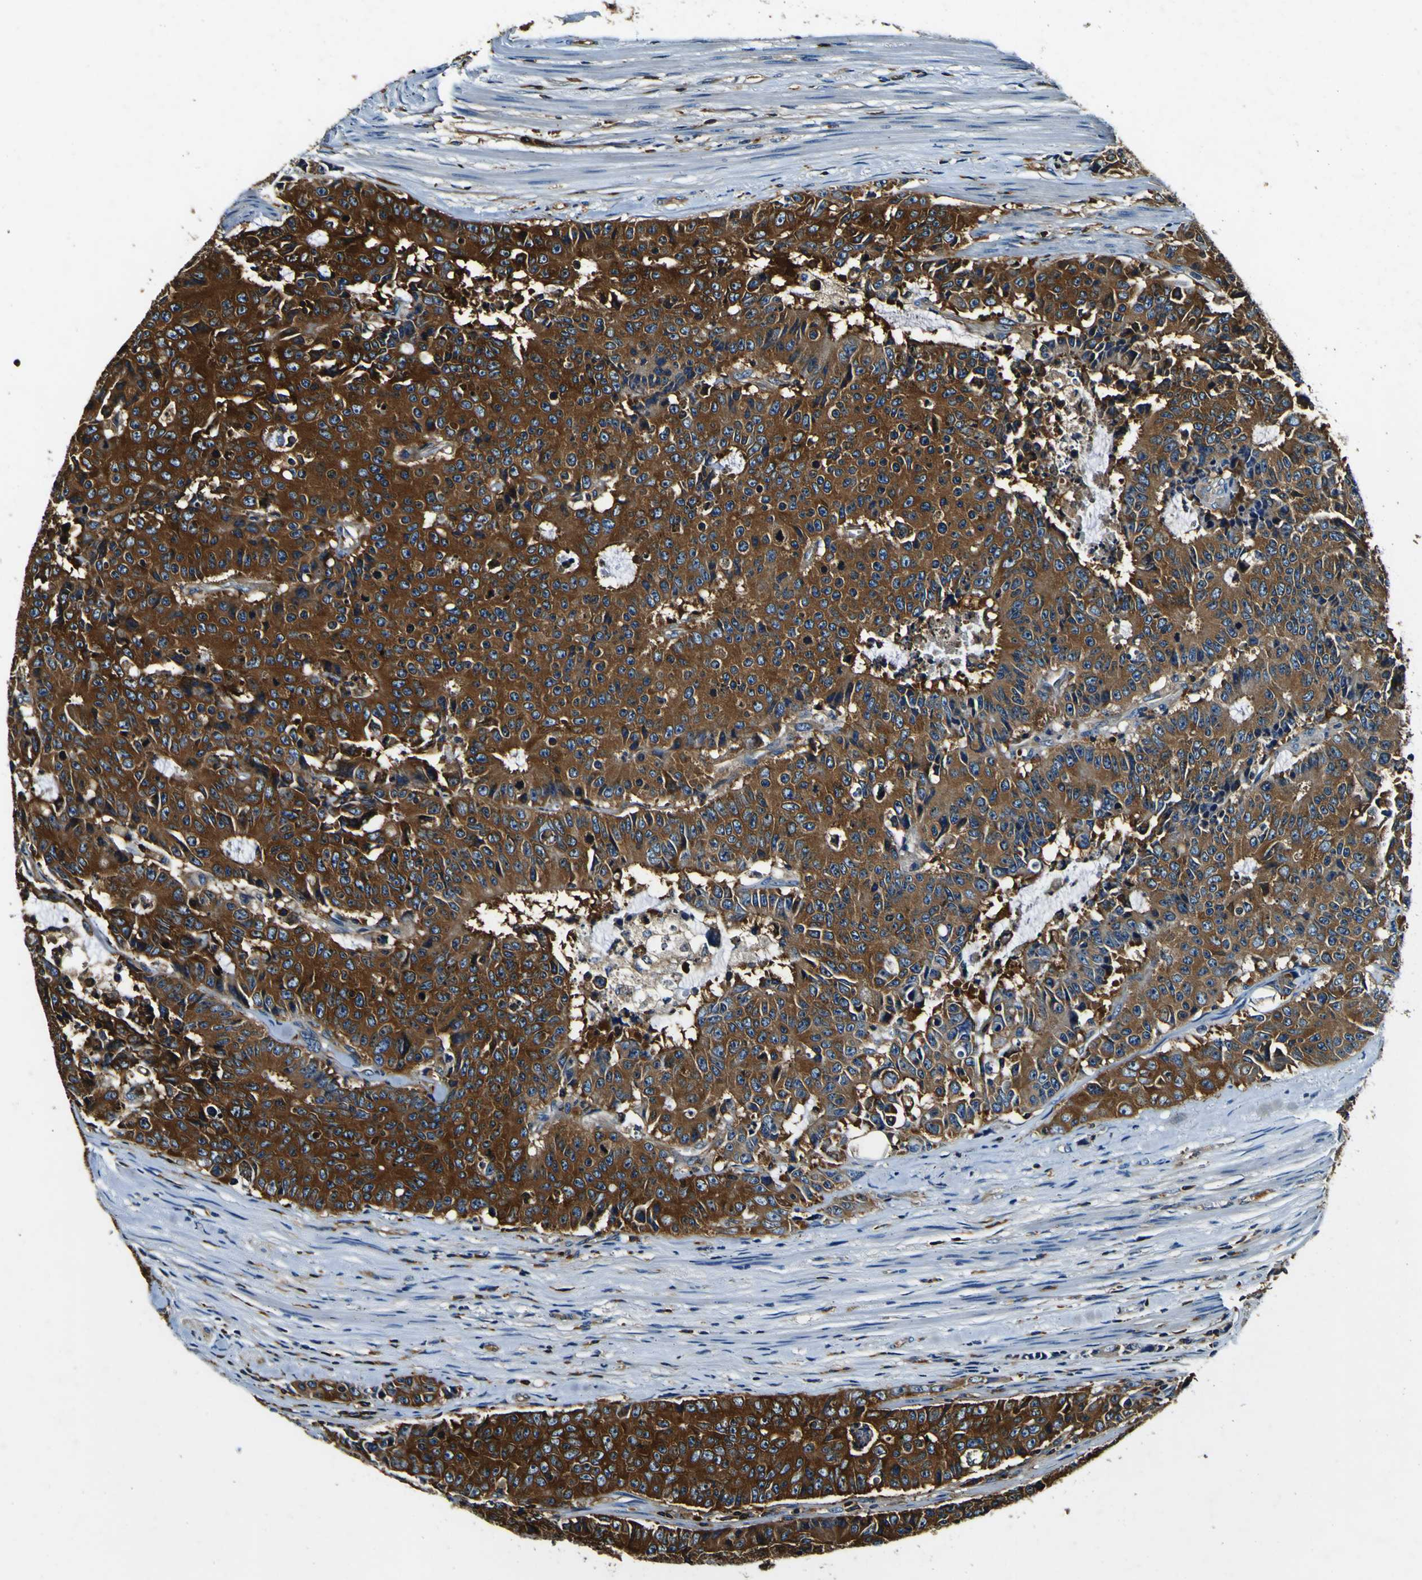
{"staining": {"intensity": "strong", "quantity": ">75%", "location": "cytoplasmic/membranous"}, "tissue": "colorectal cancer", "cell_type": "Tumor cells", "image_type": "cancer", "snomed": [{"axis": "morphology", "description": "Adenocarcinoma, NOS"}, {"axis": "topography", "description": "Colon"}], "caption": "IHC of human colorectal cancer (adenocarcinoma) demonstrates high levels of strong cytoplasmic/membranous expression in approximately >75% of tumor cells.", "gene": "RHOT2", "patient": {"sex": "female", "age": 86}}